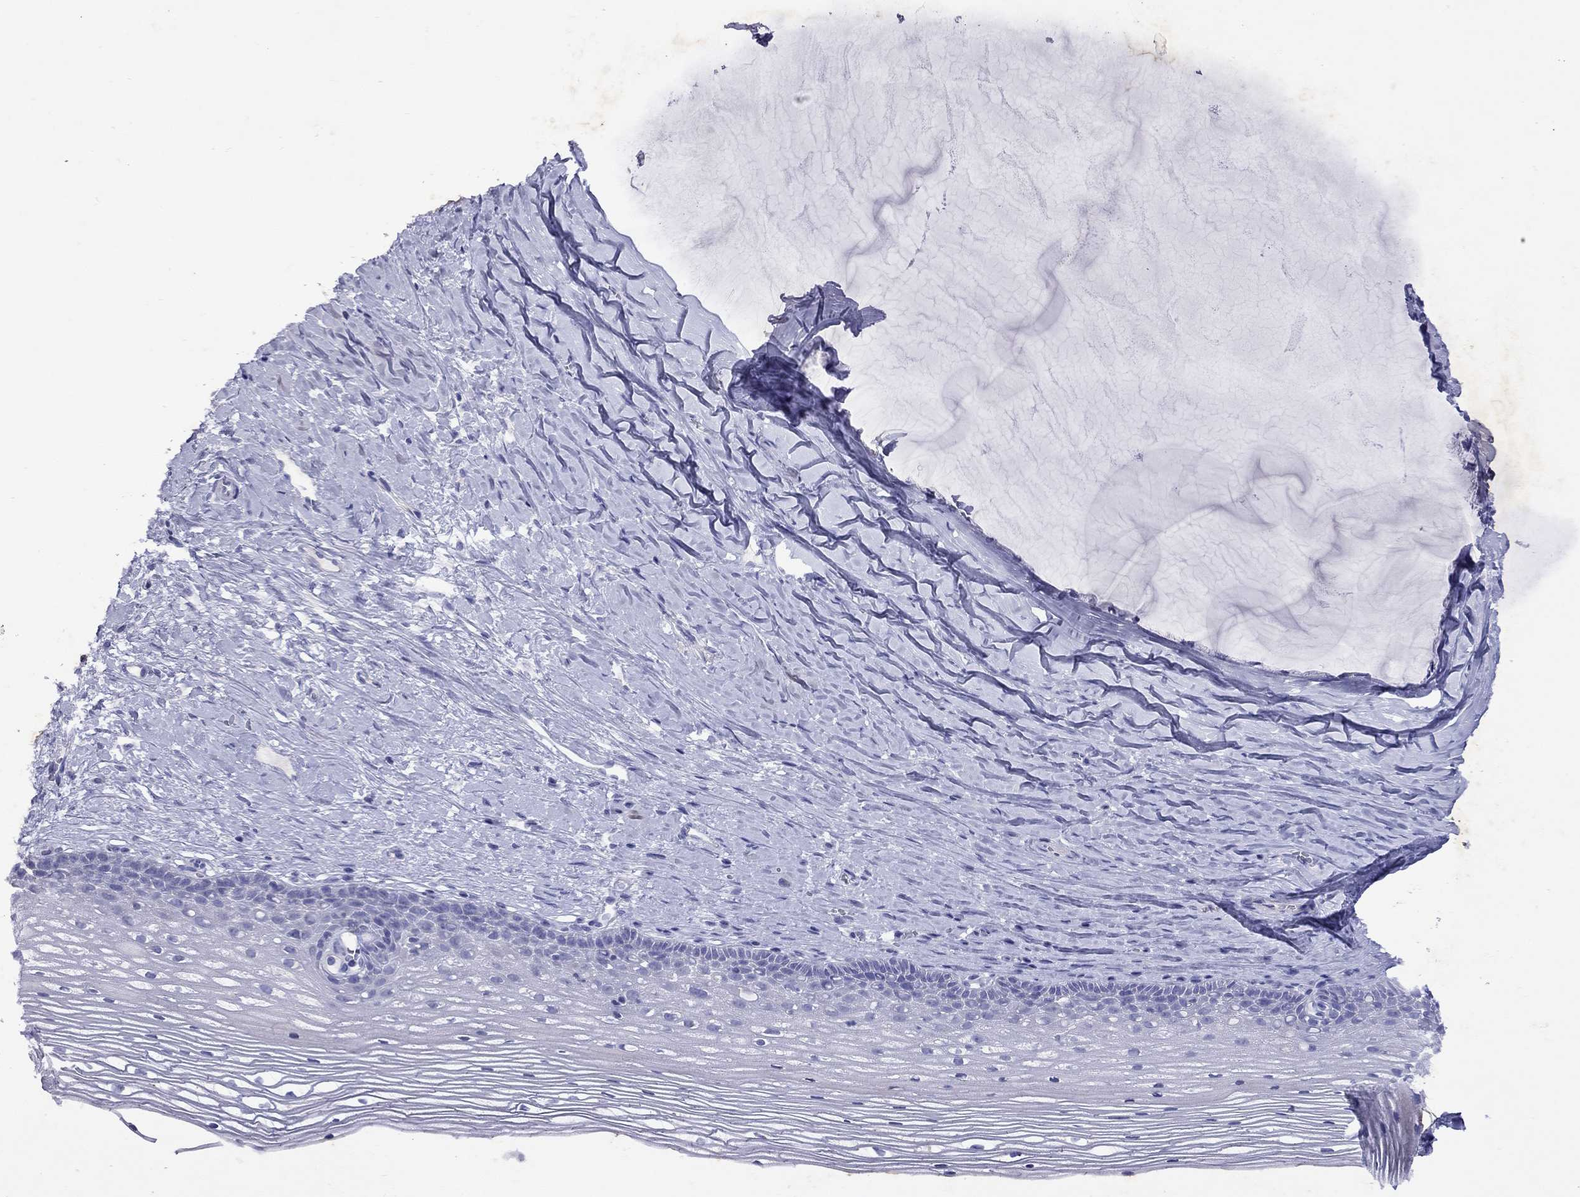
{"staining": {"intensity": "negative", "quantity": "none", "location": "none"}, "tissue": "cervix", "cell_type": "Squamous epithelial cells", "image_type": "normal", "snomed": [{"axis": "morphology", "description": "Normal tissue, NOS"}, {"axis": "topography", "description": "Cervix"}], "caption": "Immunohistochemistry (IHC) photomicrograph of normal cervix stained for a protein (brown), which reveals no expression in squamous epithelial cells.", "gene": "GNAT3", "patient": {"sex": "female", "age": 40}}